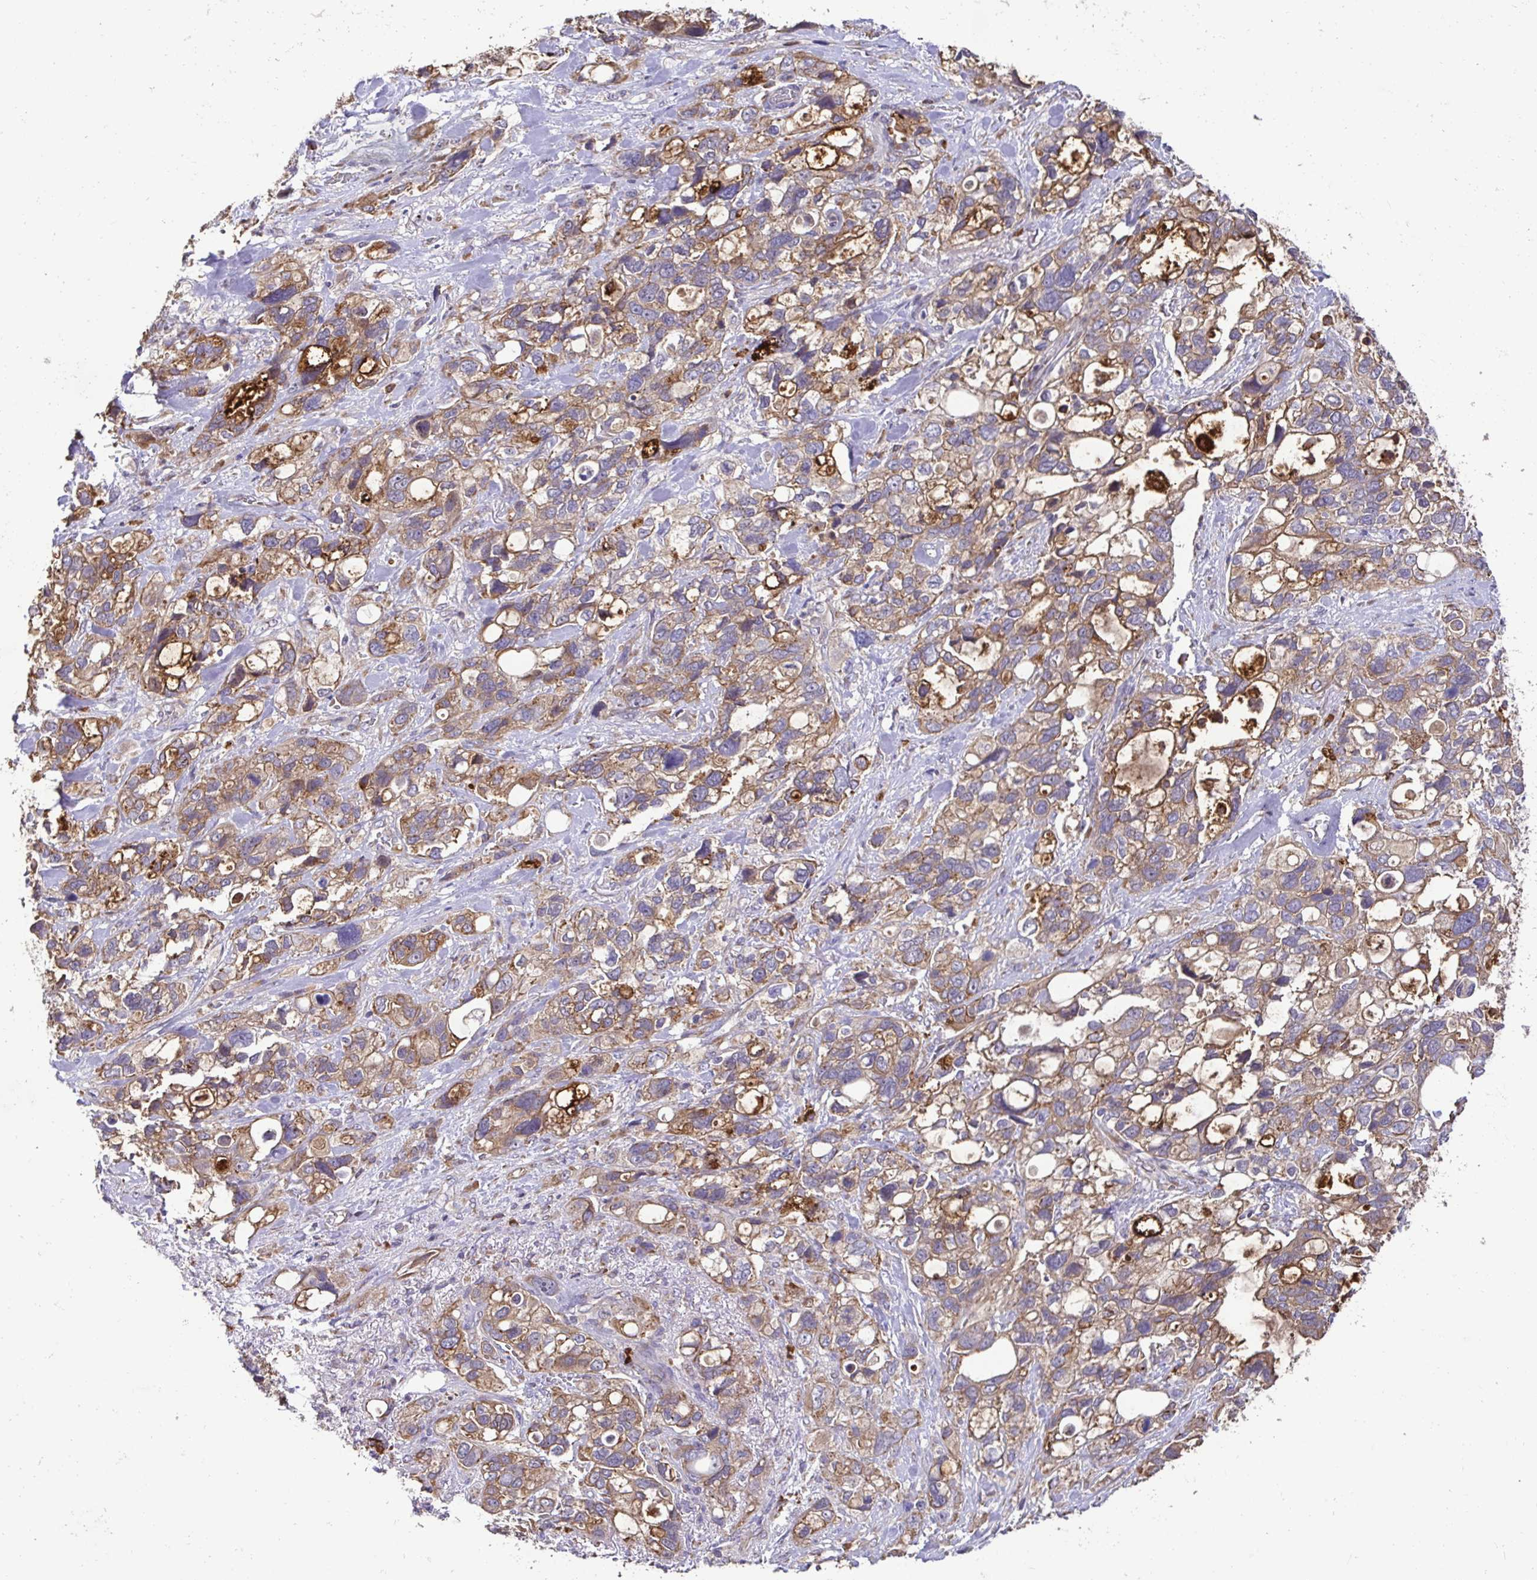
{"staining": {"intensity": "moderate", "quantity": ">75%", "location": "cytoplasmic/membranous"}, "tissue": "stomach cancer", "cell_type": "Tumor cells", "image_type": "cancer", "snomed": [{"axis": "morphology", "description": "Adenocarcinoma, NOS"}, {"axis": "topography", "description": "Stomach, upper"}], "caption": "A brown stain highlights moderate cytoplasmic/membranous staining of a protein in human adenocarcinoma (stomach) tumor cells. The staining was performed using DAB (3,3'-diaminobenzidine), with brown indicating positive protein expression. Nuclei are stained blue with hematoxylin.", "gene": "ELP1", "patient": {"sex": "female", "age": 81}}